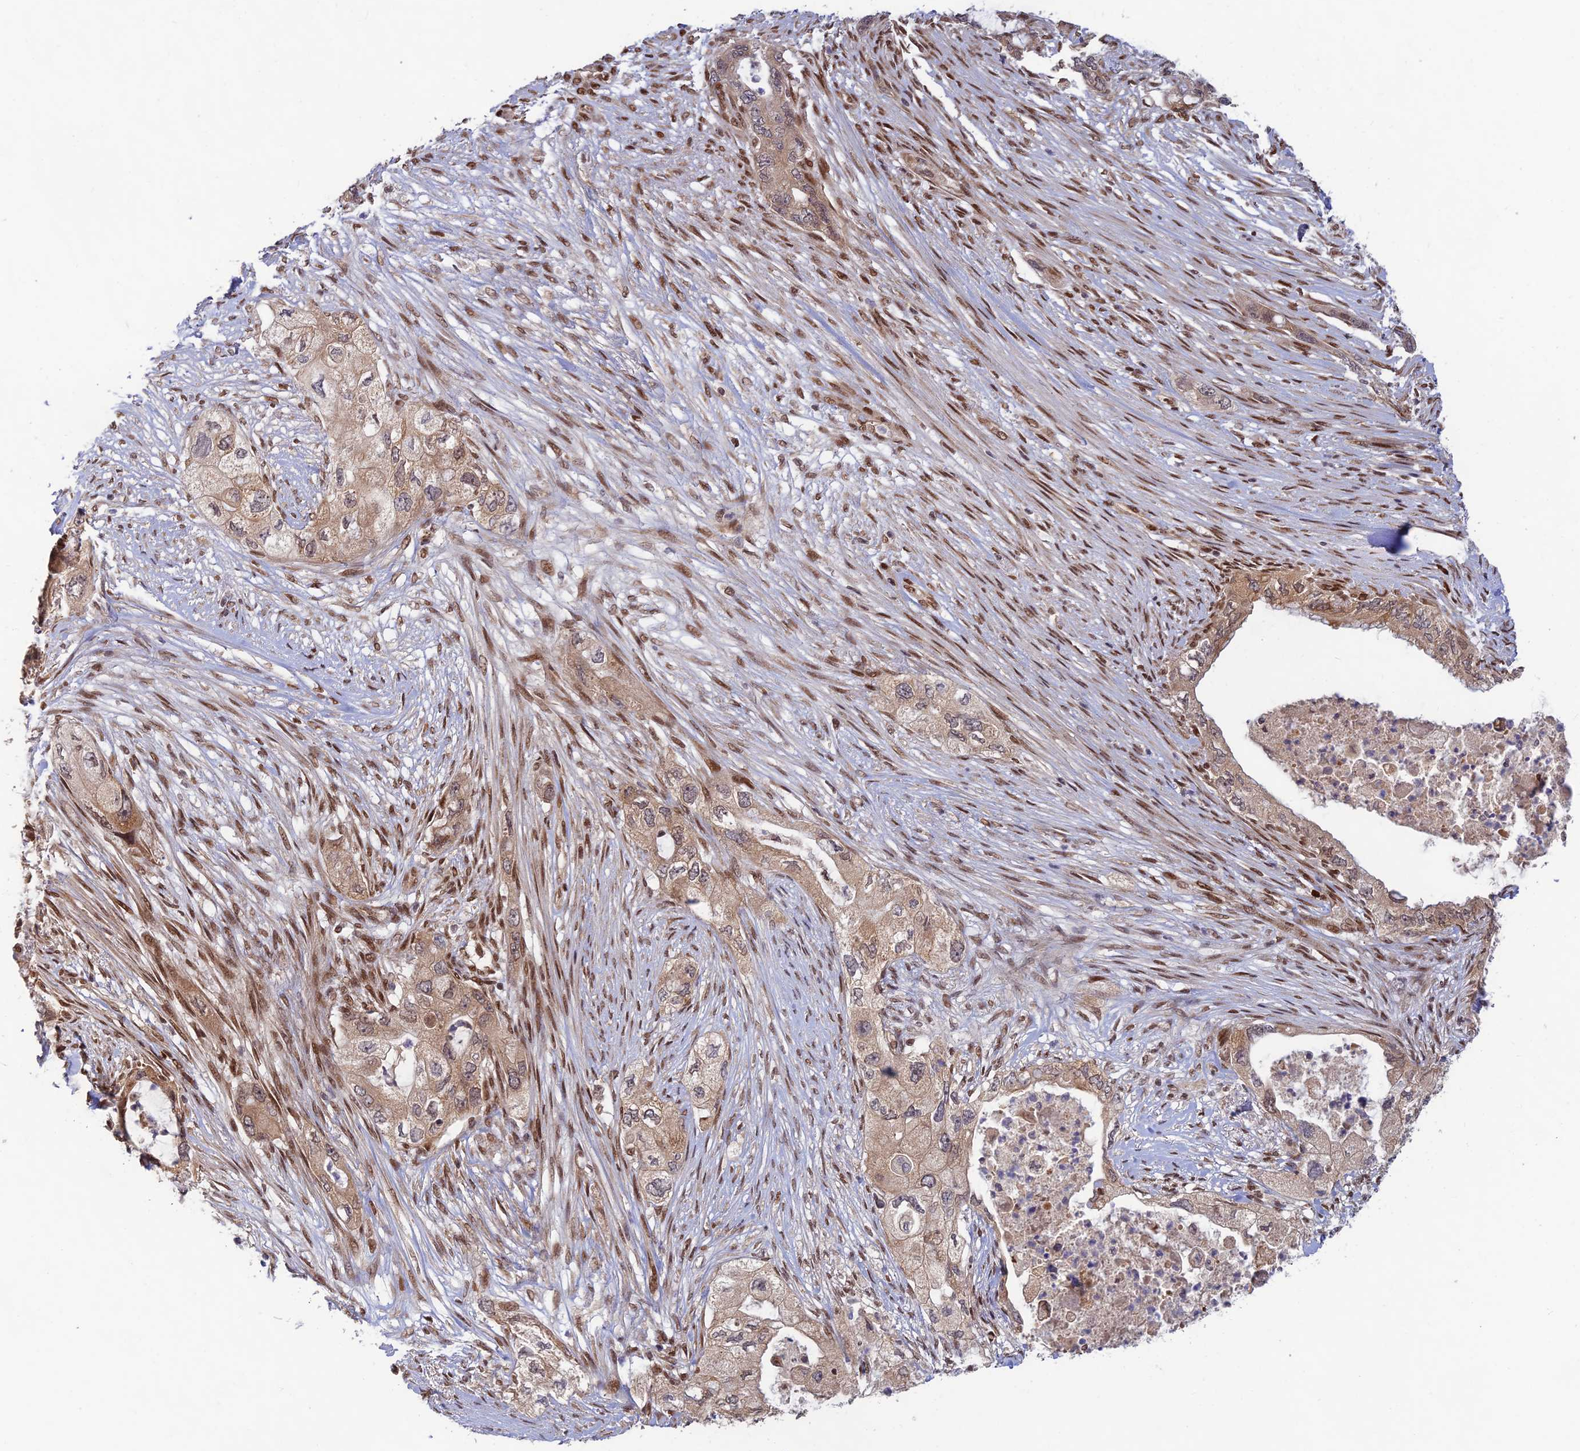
{"staining": {"intensity": "weak", "quantity": "25%-75%", "location": "cytoplasmic/membranous,nuclear"}, "tissue": "pancreatic cancer", "cell_type": "Tumor cells", "image_type": "cancer", "snomed": [{"axis": "morphology", "description": "Adenocarcinoma, NOS"}, {"axis": "topography", "description": "Pancreas"}], "caption": "Tumor cells reveal low levels of weak cytoplasmic/membranous and nuclear staining in approximately 25%-75% of cells in pancreatic adenocarcinoma. (DAB (3,3'-diaminobenzidine) IHC, brown staining for protein, blue staining for nuclei).", "gene": "ZNF565", "patient": {"sex": "female", "age": 73}}